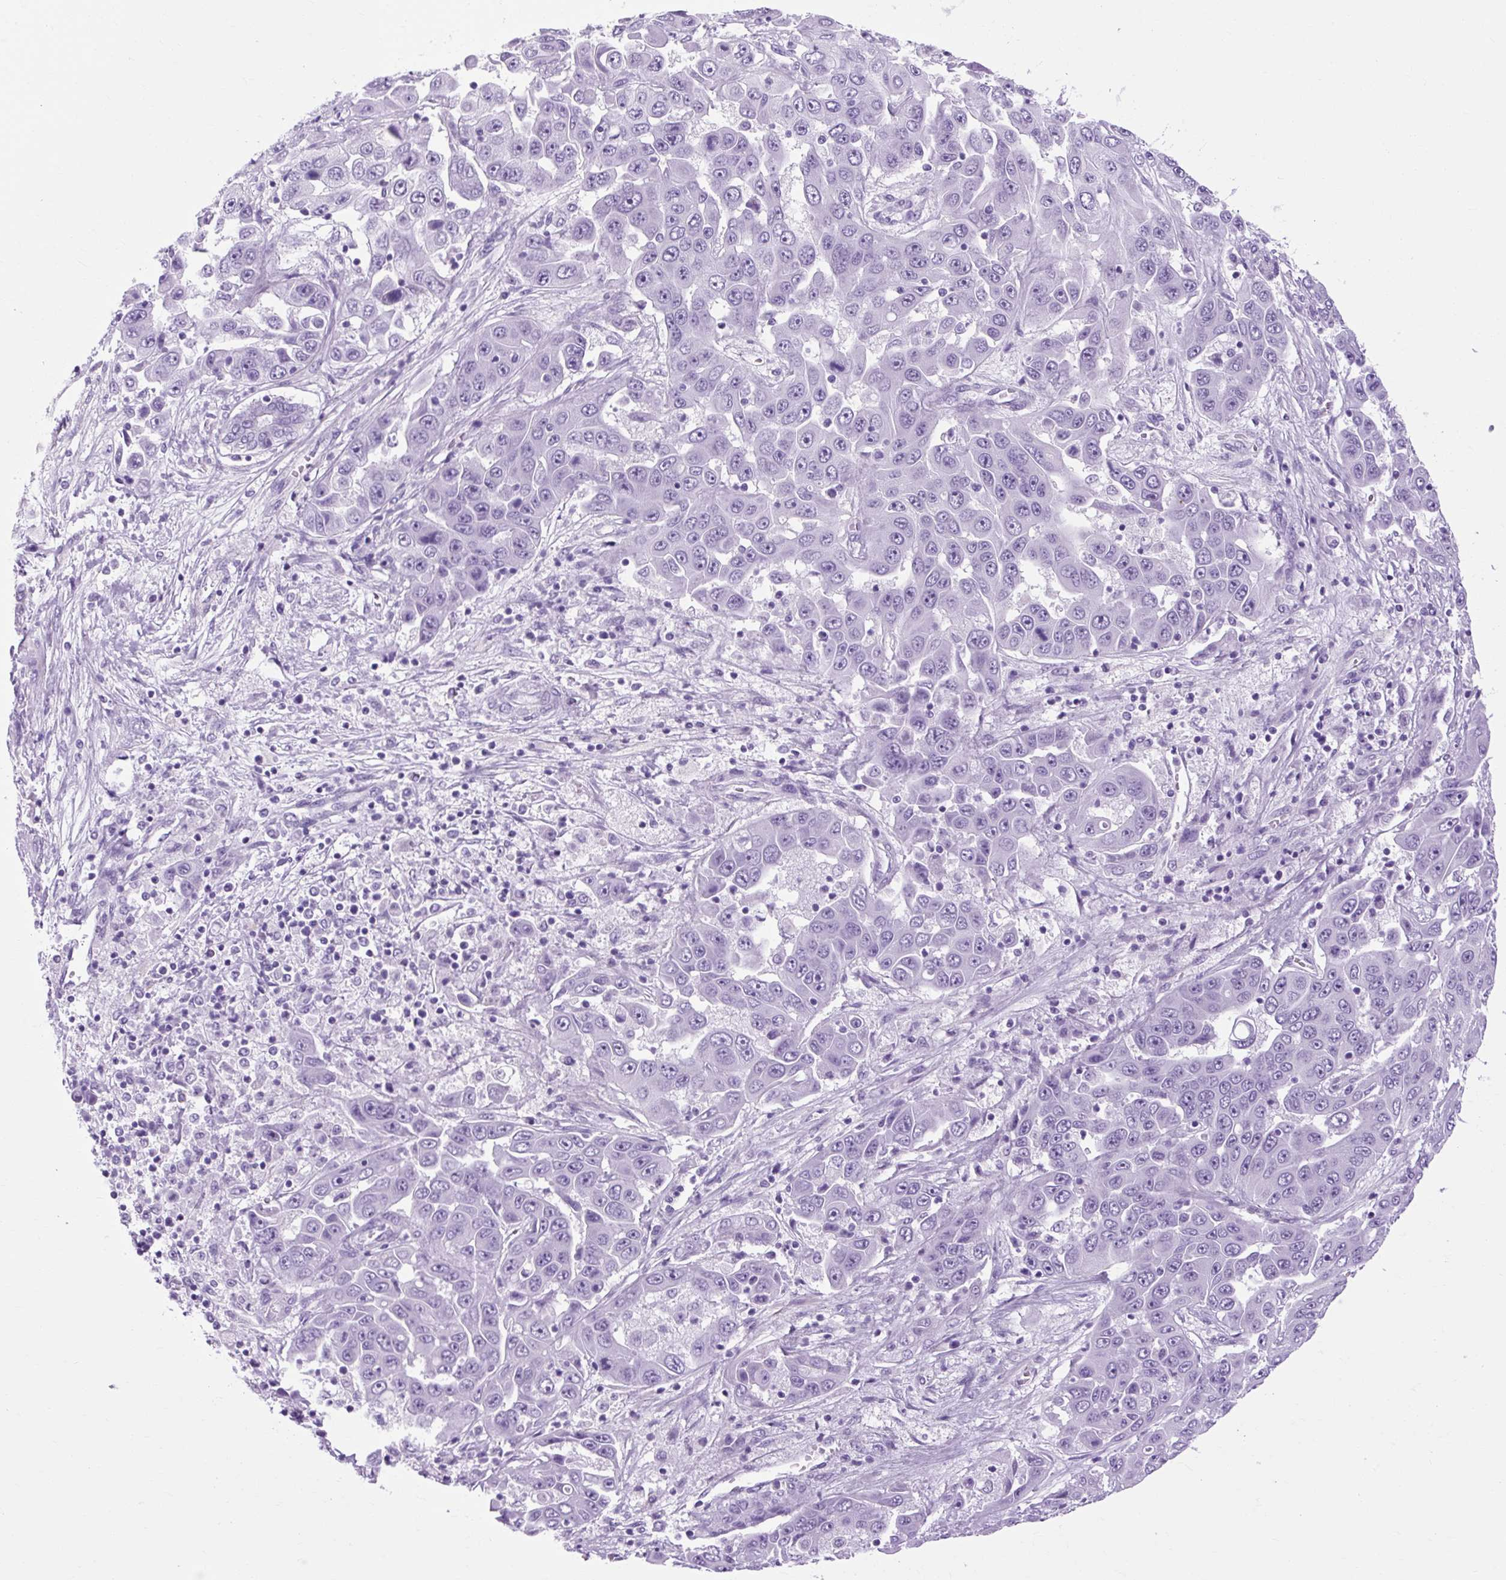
{"staining": {"intensity": "negative", "quantity": "none", "location": "none"}, "tissue": "liver cancer", "cell_type": "Tumor cells", "image_type": "cancer", "snomed": [{"axis": "morphology", "description": "Cholangiocarcinoma"}, {"axis": "topography", "description": "Liver"}], "caption": "Tumor cells are negative for protein expression in human liver cholangiocarcinoma.", "gene": "OOEP", "patient": {"sex": "female", "age": 52}}